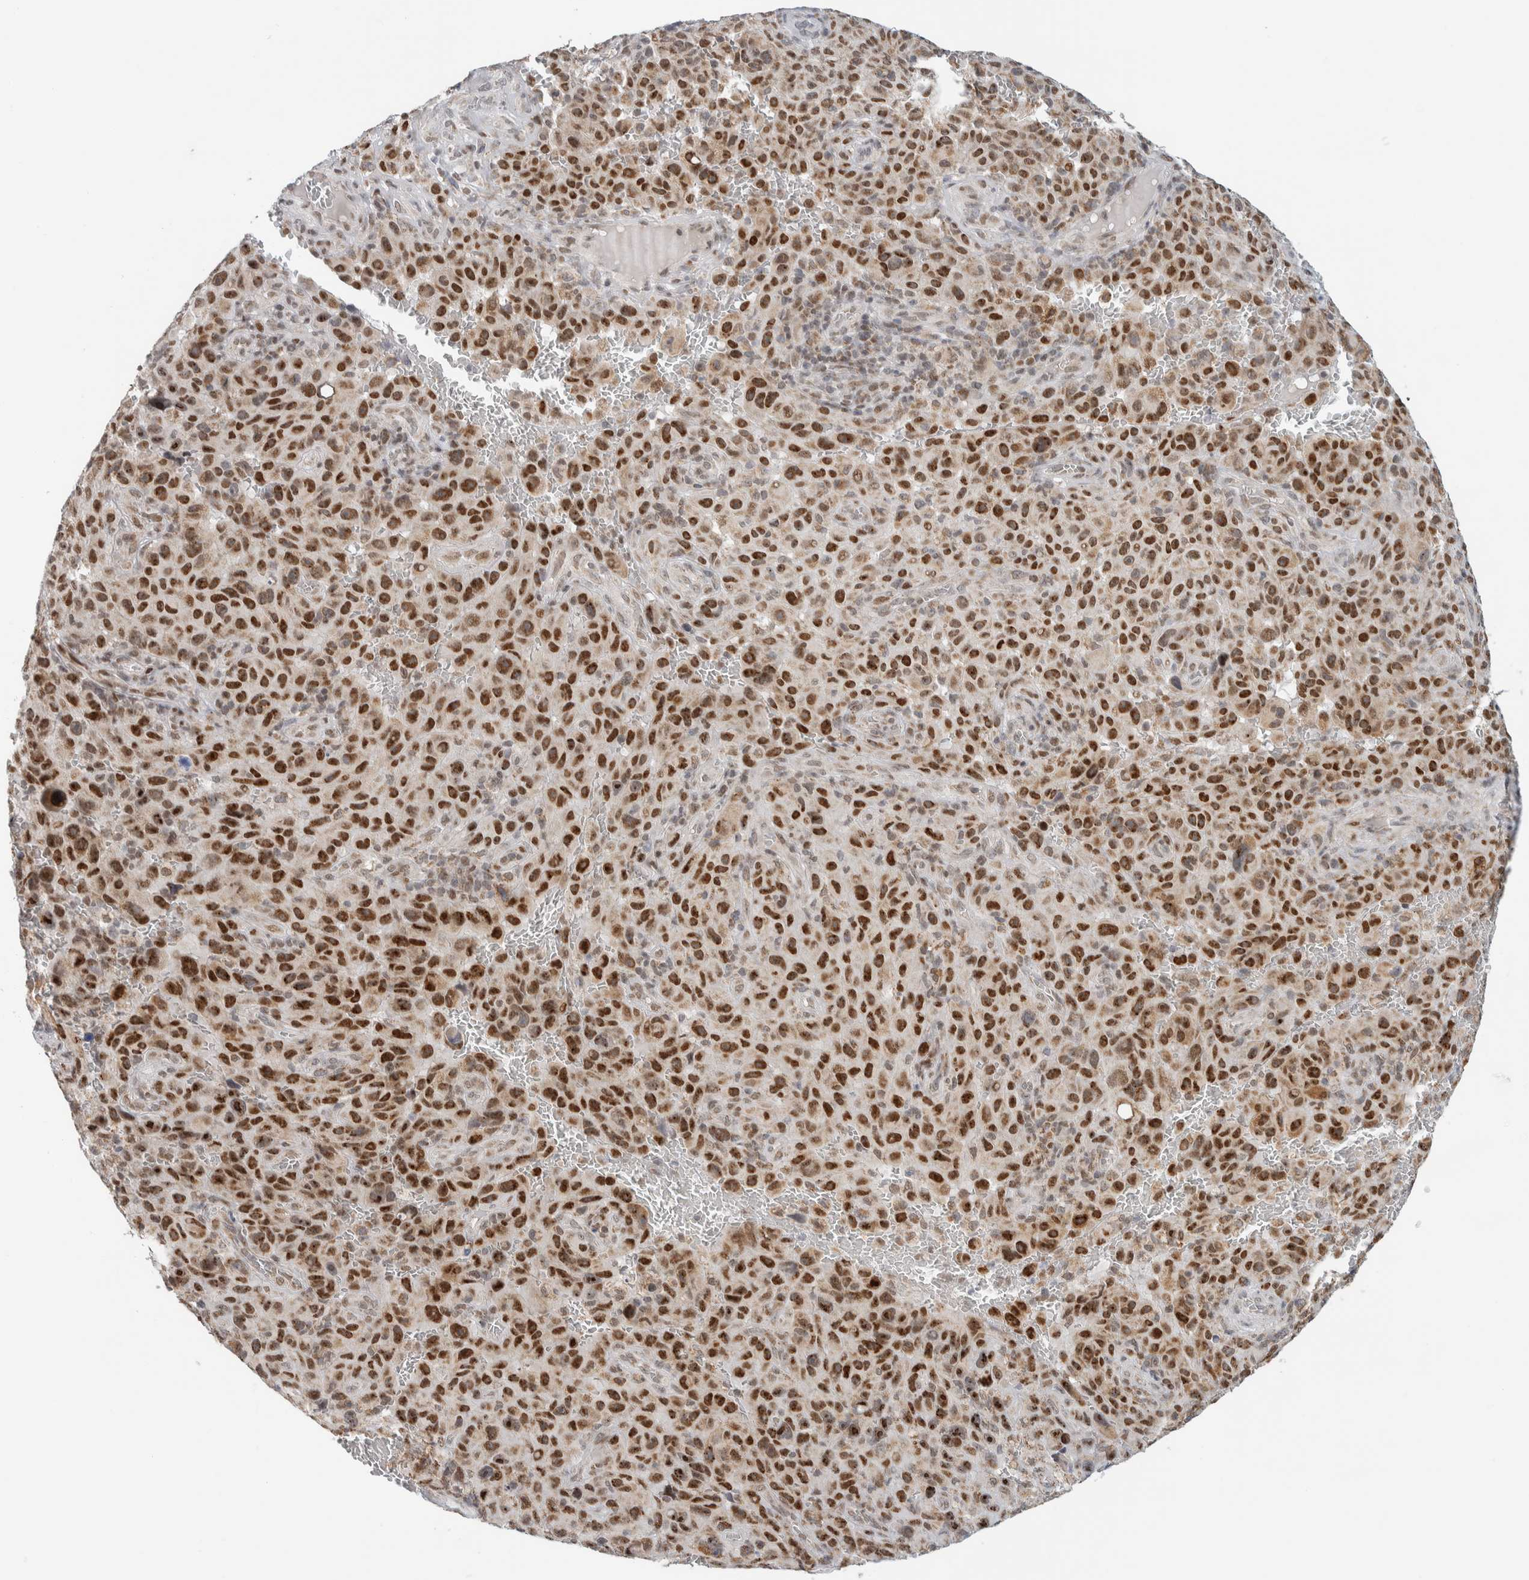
{"staining": {"intensity": "strong", "quantity": ">75%", "location": "nuclear"}, "tissue": "melanoma", "cell_type": "Tumor cells", "image_type": "cancer", "snomed": [{"axis": "morphology", "description": "Malignant melanoma, NOS"}, {"axis": "topography", "description": "Skin"}], "caption": "Melanoma was stained to show a protein in brown. There is high levels of strong nuclear staining in about >75% of tumor cells. (Stains: DAB (3,3'-diaminobenzidine) in brown, nuclei in blue, Microscopy: brightfield microscopy at high magnification).", "gene": "TSPAN32", "patient": {"sex": "female", "age": 82}}